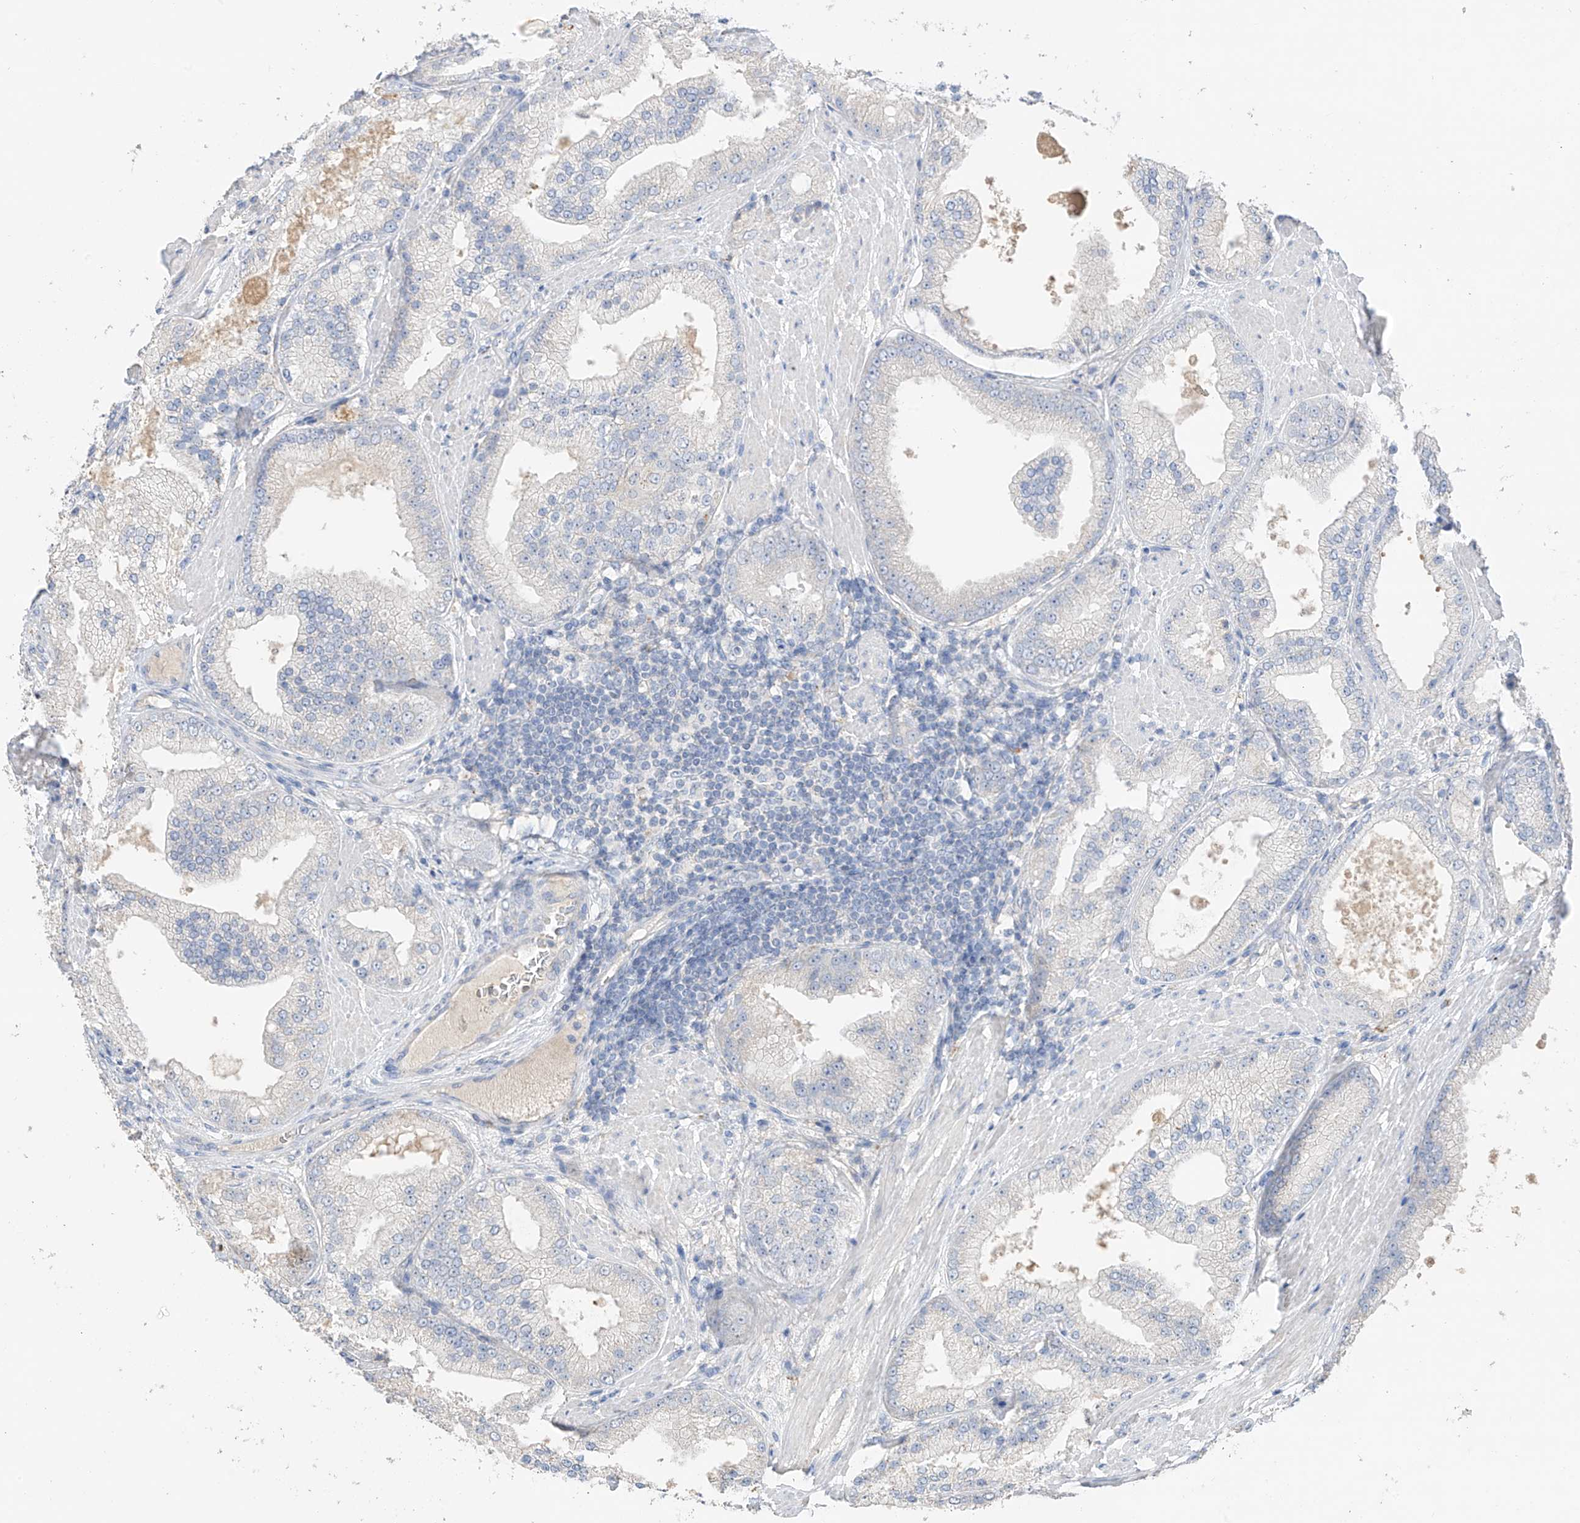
{"staining": {"intensity": "negative", "quantity": "none", "location": "none"}, "tissue": "prostate cancer", "cell_type": "Tumor cells", "image_type": "cancer", "snomed": [{"axis": "morphology", "description": "Adenocarcinoma, Low grade"}, {"axis": "topography", "description": "Prostate"}], "caption": "Prostate cancer stained for a protein using IHC demonstrates no staining tumor cells.", "gene": "CAPN13", "patient": {"sex": "male", "age": 67}}